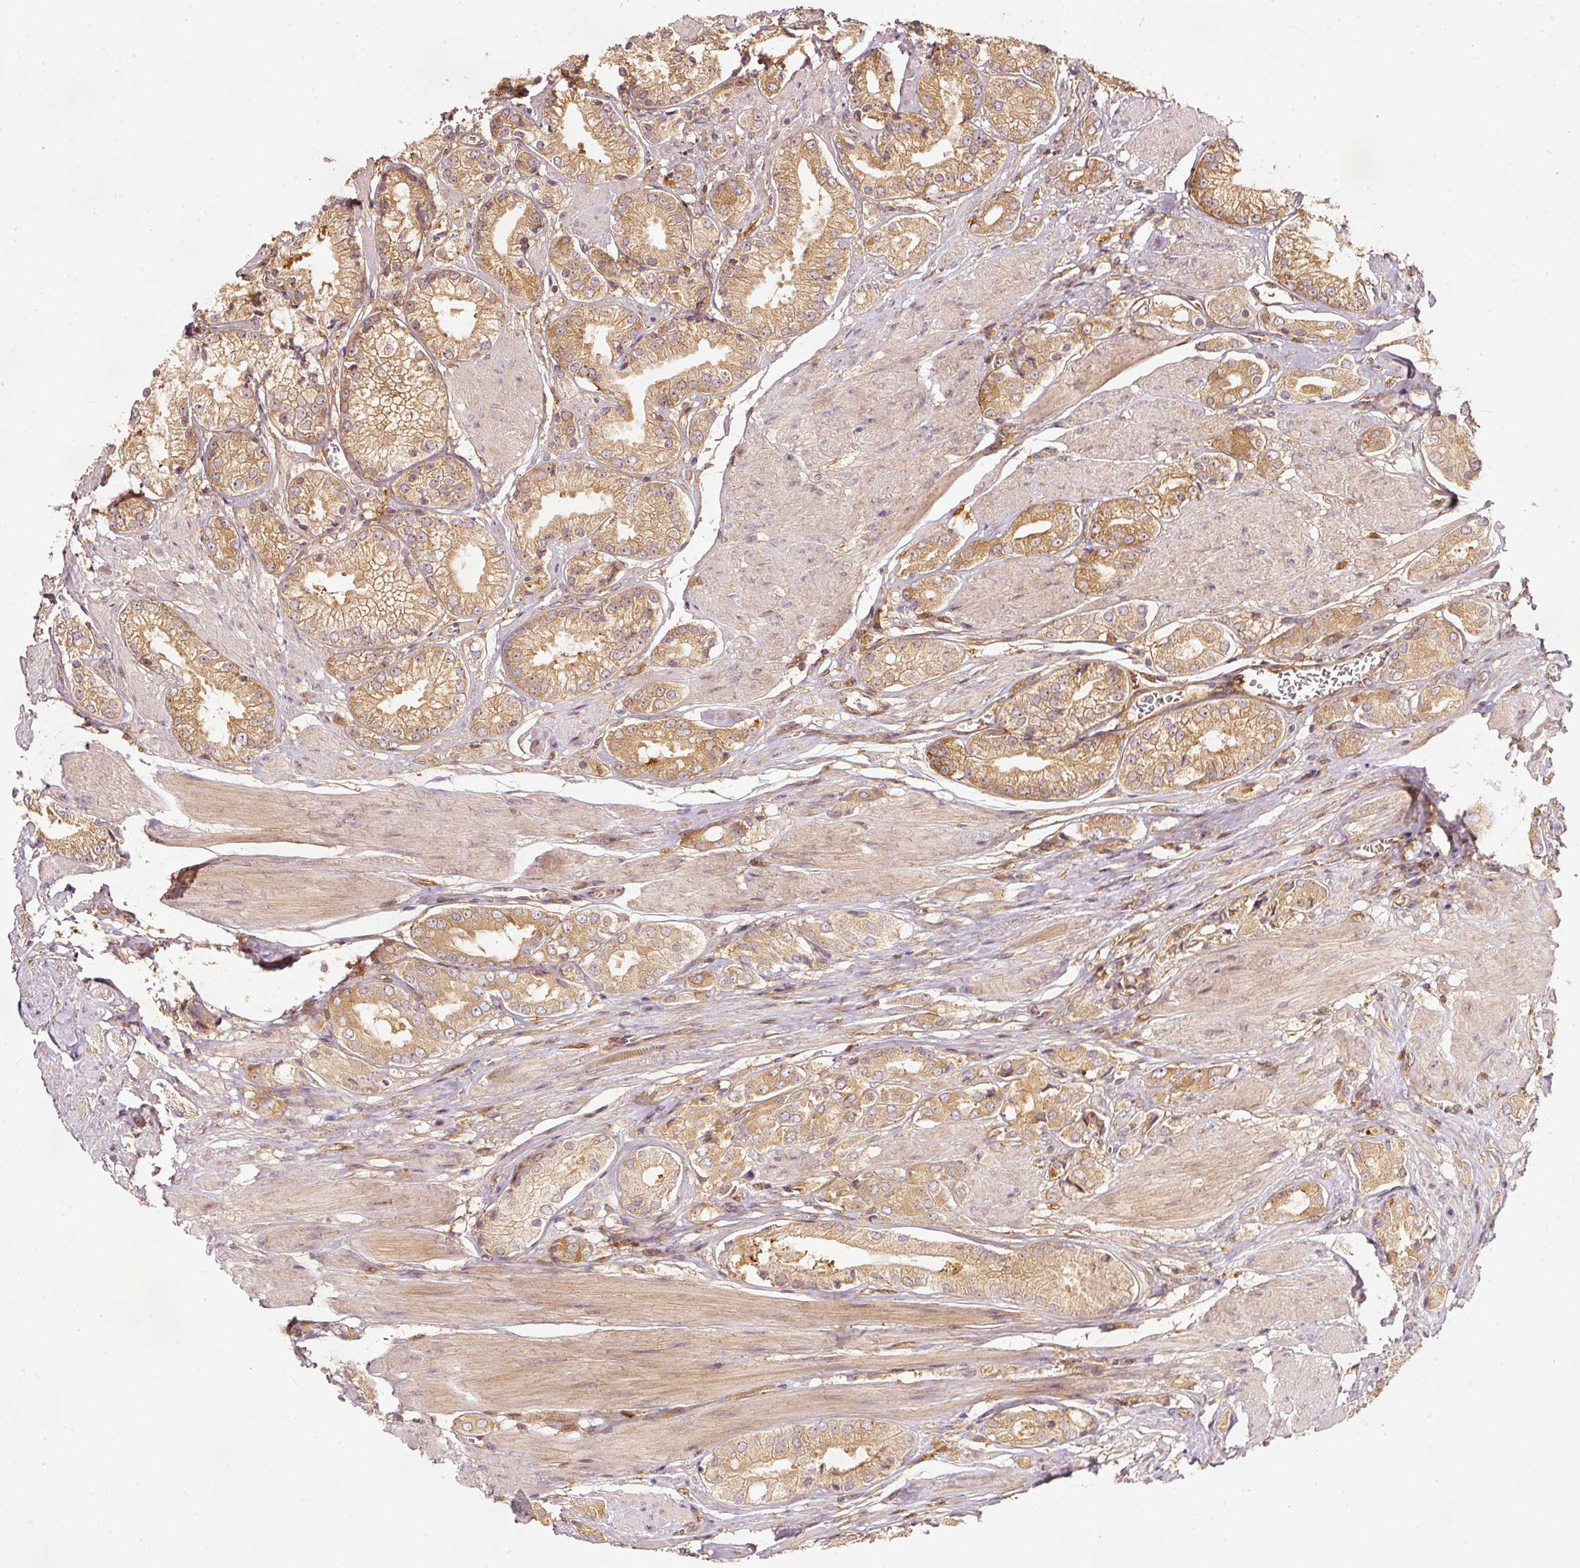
{"staining": {"intensity": "moderate", "quantity": "25%-75%", "location": "cytoplasmic/membranous"}, "tissue": "prostate cancer", "cell_type": "Tumor cells", "image_type": "cancer", "snomed": [{"axis": "morphology", "description": "Adenocarcinoma, High grade"}, {"axis": "topography", "description": "Prostate and seminal vesicle, NOS"}], "caption": "Immunohistochemistry of human prostate adenocarcinoma (high-grade) shows medium levels of moderate cytoplasmic/membranous expression in approximately 25%-75% of tumor cells.", "gene": "EIF3B", "patient": {"sex": "male", "age": 64}}